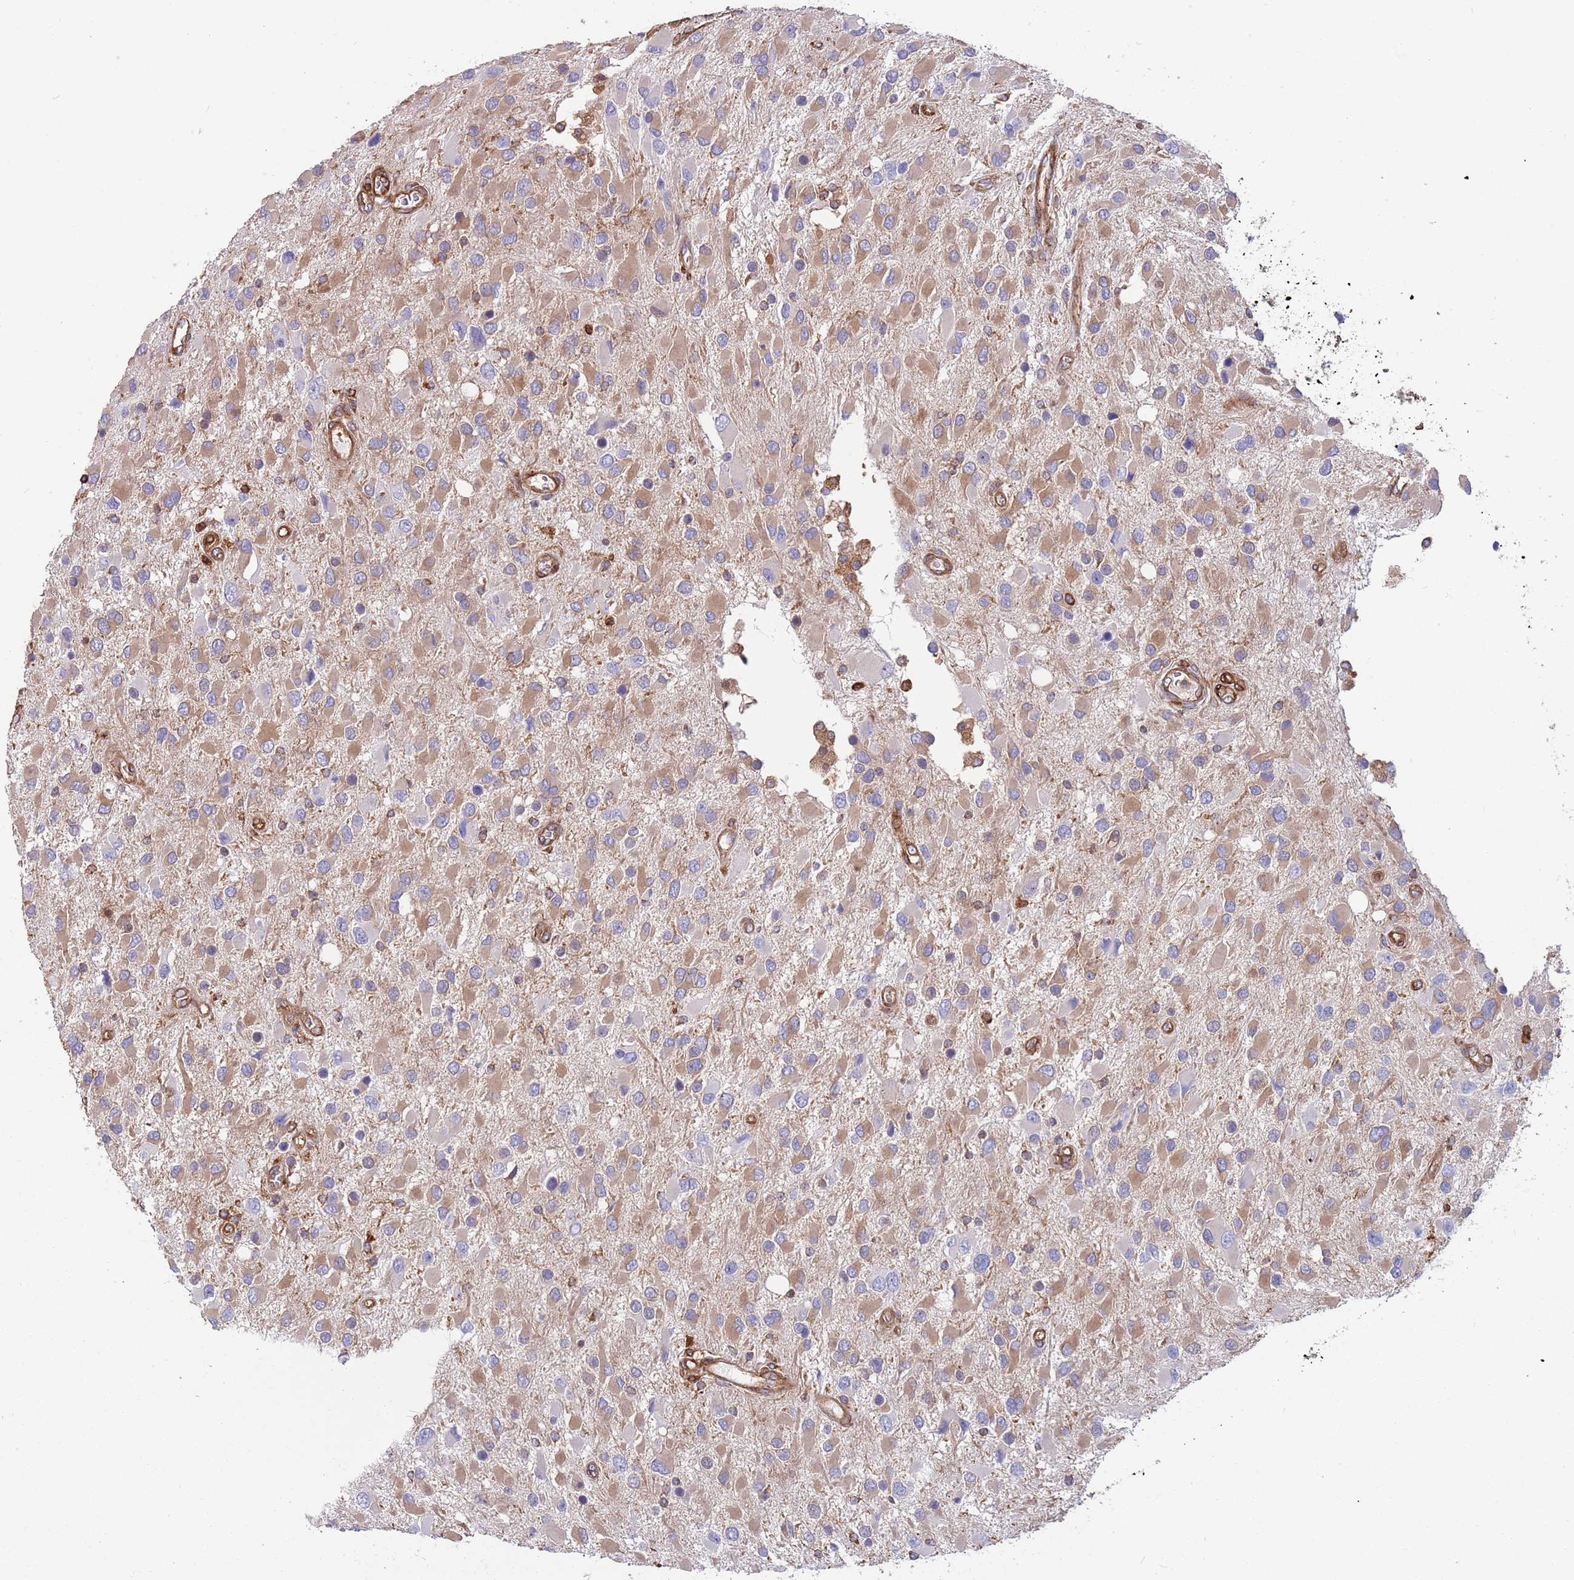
{"staining": {"intensity": "weak", "quantity": "25%-75%", "location": "cytoplasmic/membranous"}, "tissue": "glioma", "cell_type": "Tumor cells", "image_type": "cancer", "snomed": [{"axis": "morphology", "description": "Glioma, malignant, High grade"}, {"axis": "topography", "description": "Brain"}], "caption": "Tumor cells demonstrate low levels of weak cytoplasmic/membranous expression in approximately 25%-75% of cells in human glioma.", "gene": "KBTBD7", "patient": {"sex": "male", "age": 53}}